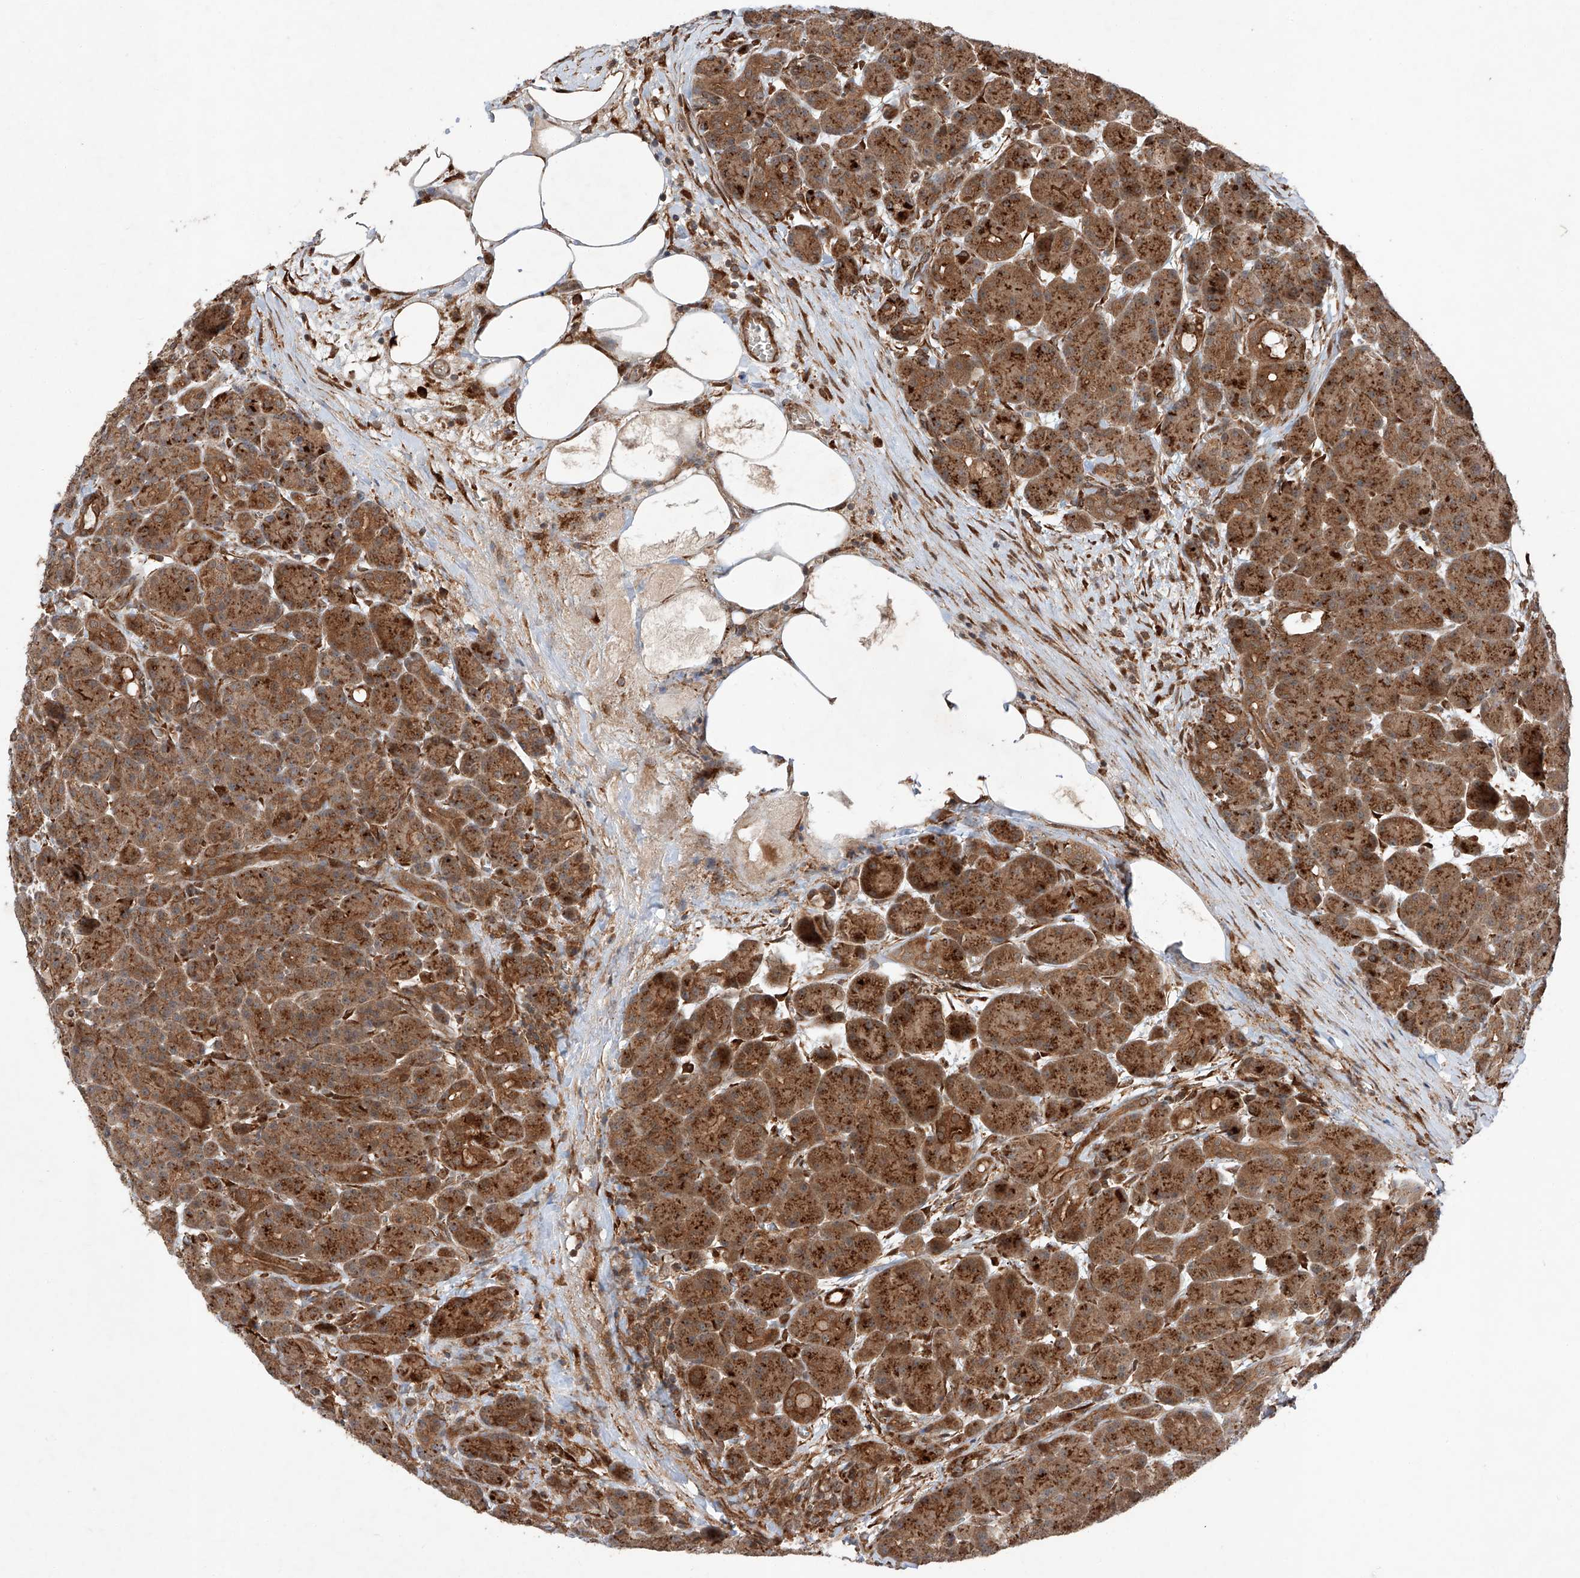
{"staining": {"intensity": "strong", "quantity": ">75%", "location": "cytoplasmic/membranous"}, "tissue": "pancreas", "cell_type": "Exocrine glandular cells", "image_type": "normal", "snomed": [{"axis": "morphology", "description": "Normal tissue, NOS"}, {"axis": "topography", "description": "Pancreas"}], "caption": "Protein expression by immunohistochemistry (IHC) displays strong cytoplasmic/membranous staining in approximately >75% of exocrine glandular cells in unremarkable pancreas.", "gene": "ZFP28", "patient": {"sex": "male", "age": 63}}